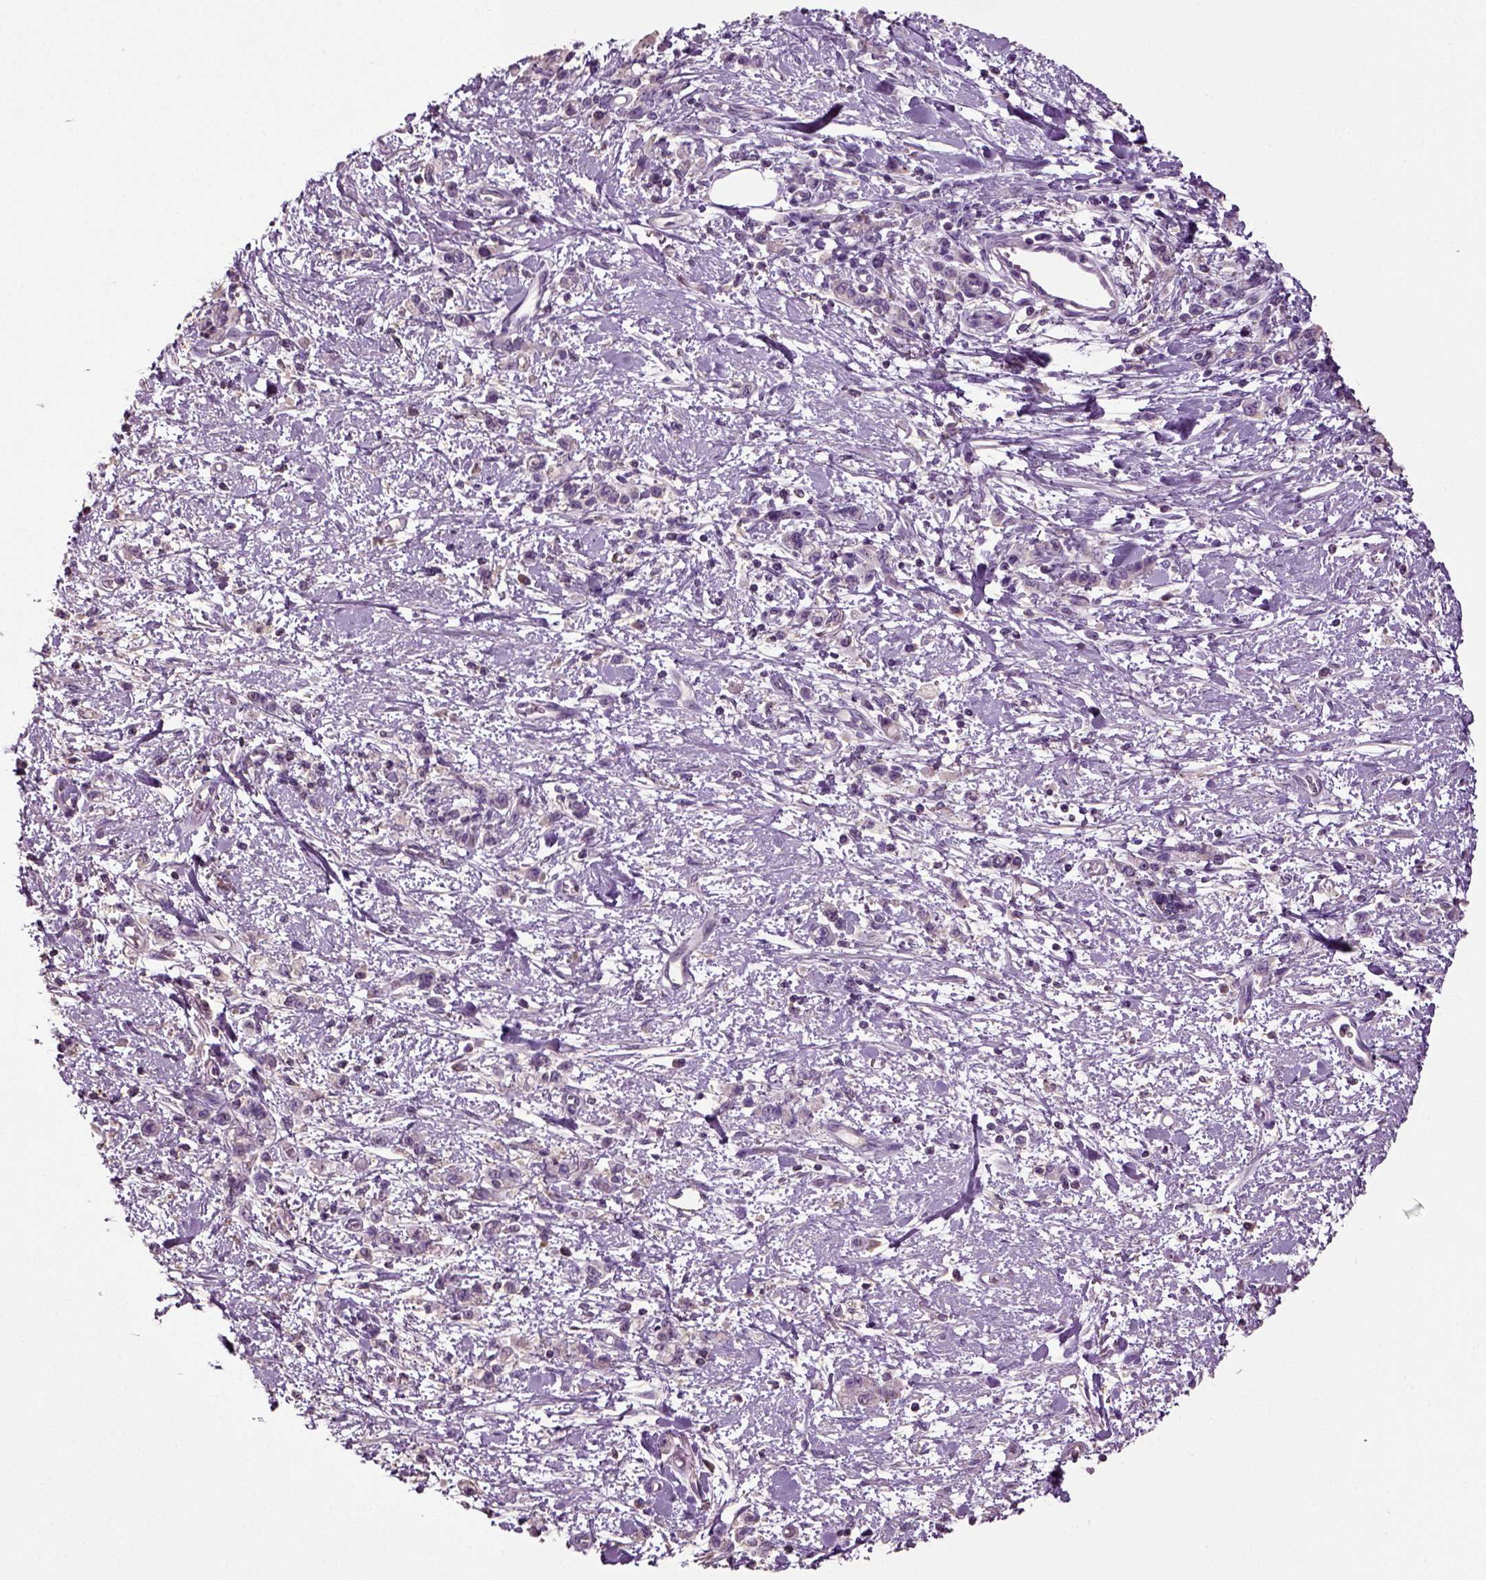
{"staining": {"intensity": "negative", "quantity": "none", "location": "none"}, "tissue": "stomach cancer", "cell_type": "Tumor cells", "image_type": "cancer", "snomed": [{"axis": "morphology", "description": "Adenocarcinoma, NOS"}, {"axis": "topography", "description": "Stomach"}], "caption": "DAB (3,3'-diaminobenzidine) immunohistochemical staining of human adenocarcinoma (stomach) exhibits no significant staining in tumor cells.", "gene": "DEFB118", "patient": {"sex": "male", "age": 77}}